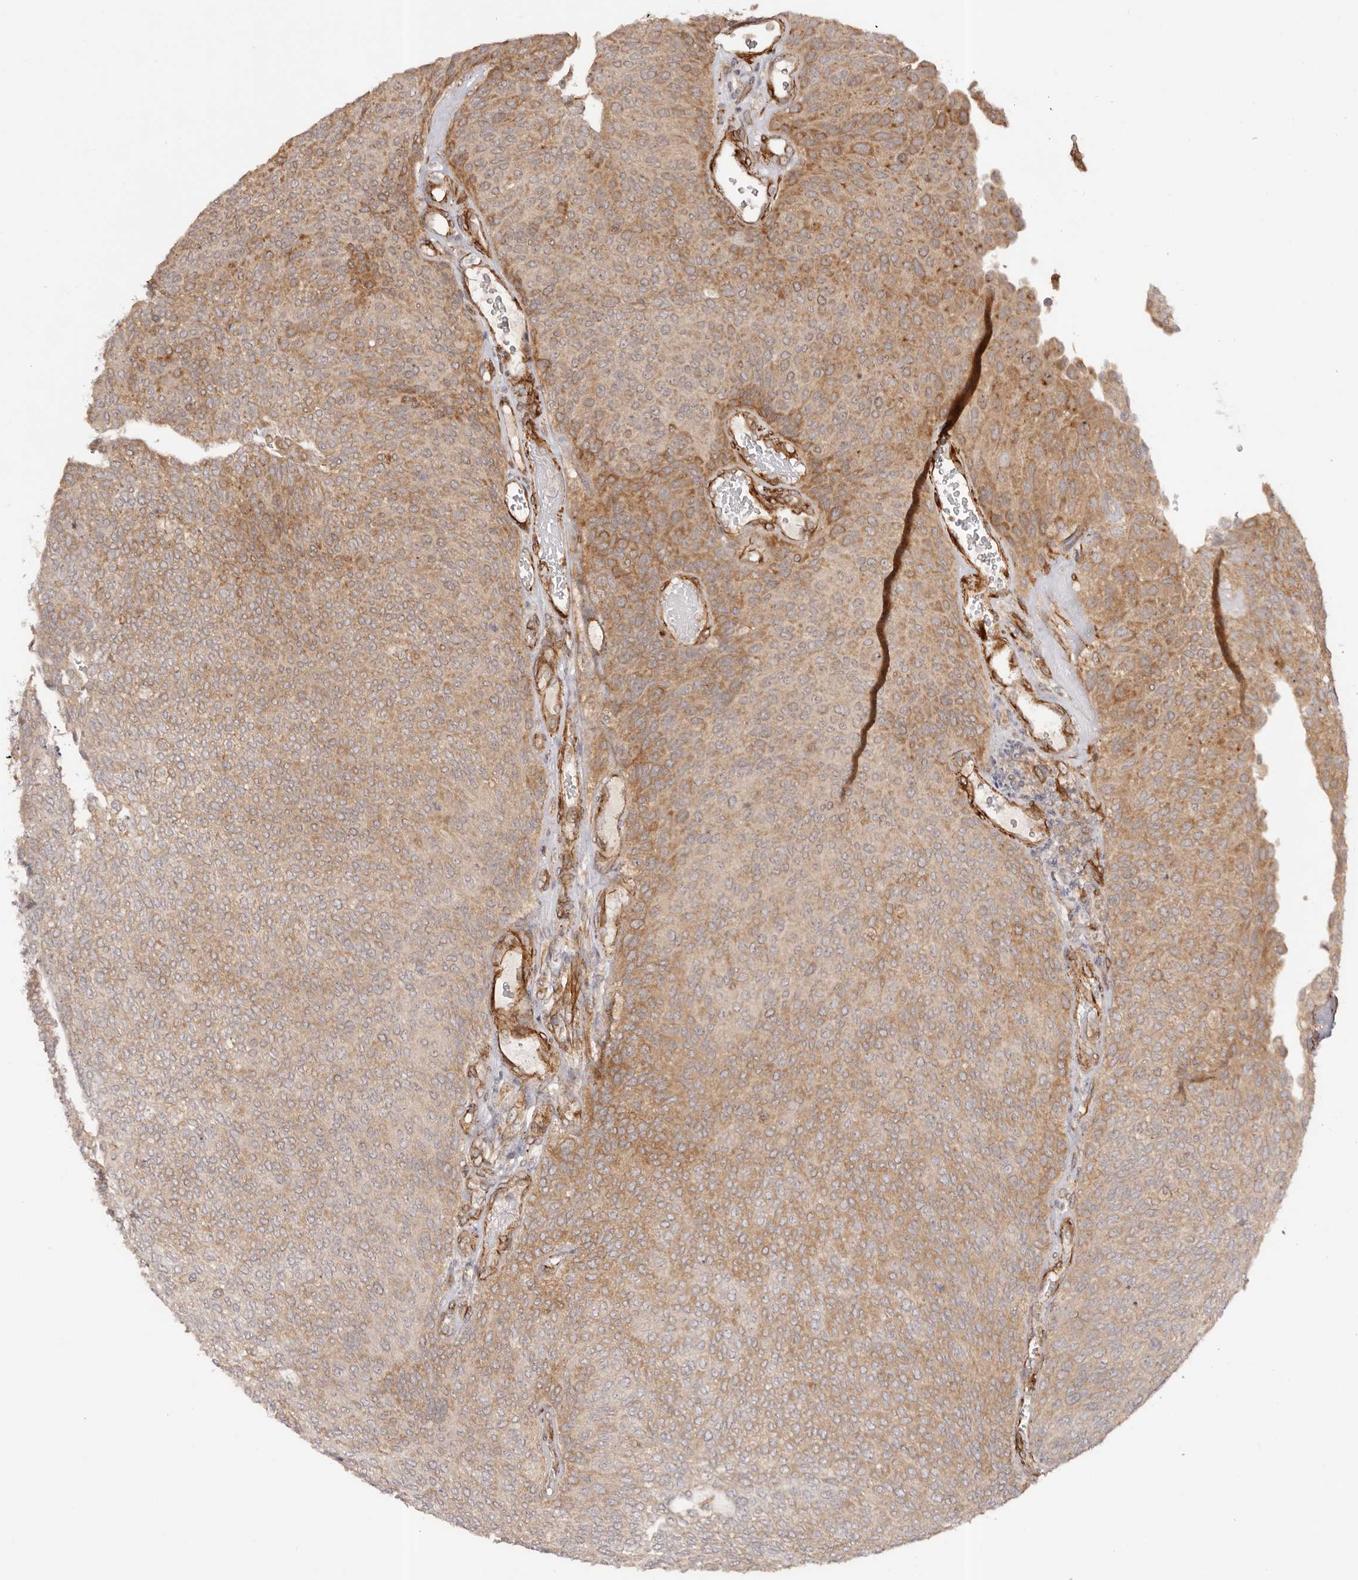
{"staining": {"intensity": "moderate", "quantity": "25%-75%", "location": "cytoplasmic/membranous"}, "tissue": "urothelial cancer", "cell_type": "Tumor cells", "image_type": "cancer", "snomed": [{"axis": "morphology", "description": "Urothelial carcinoma, Low grade"}, {"axis": "topography", "description": "Urinary bladder"}], "caption": "Immunohistochemical staining of human urothelial carcinoma (low-grade) displays medium levels of moderate cytoplasmic/membranous protein expression in about 25%-75% of tumor cells.", "gene": "MICAL2", "patient": {"sex": "female", "age": 79}}